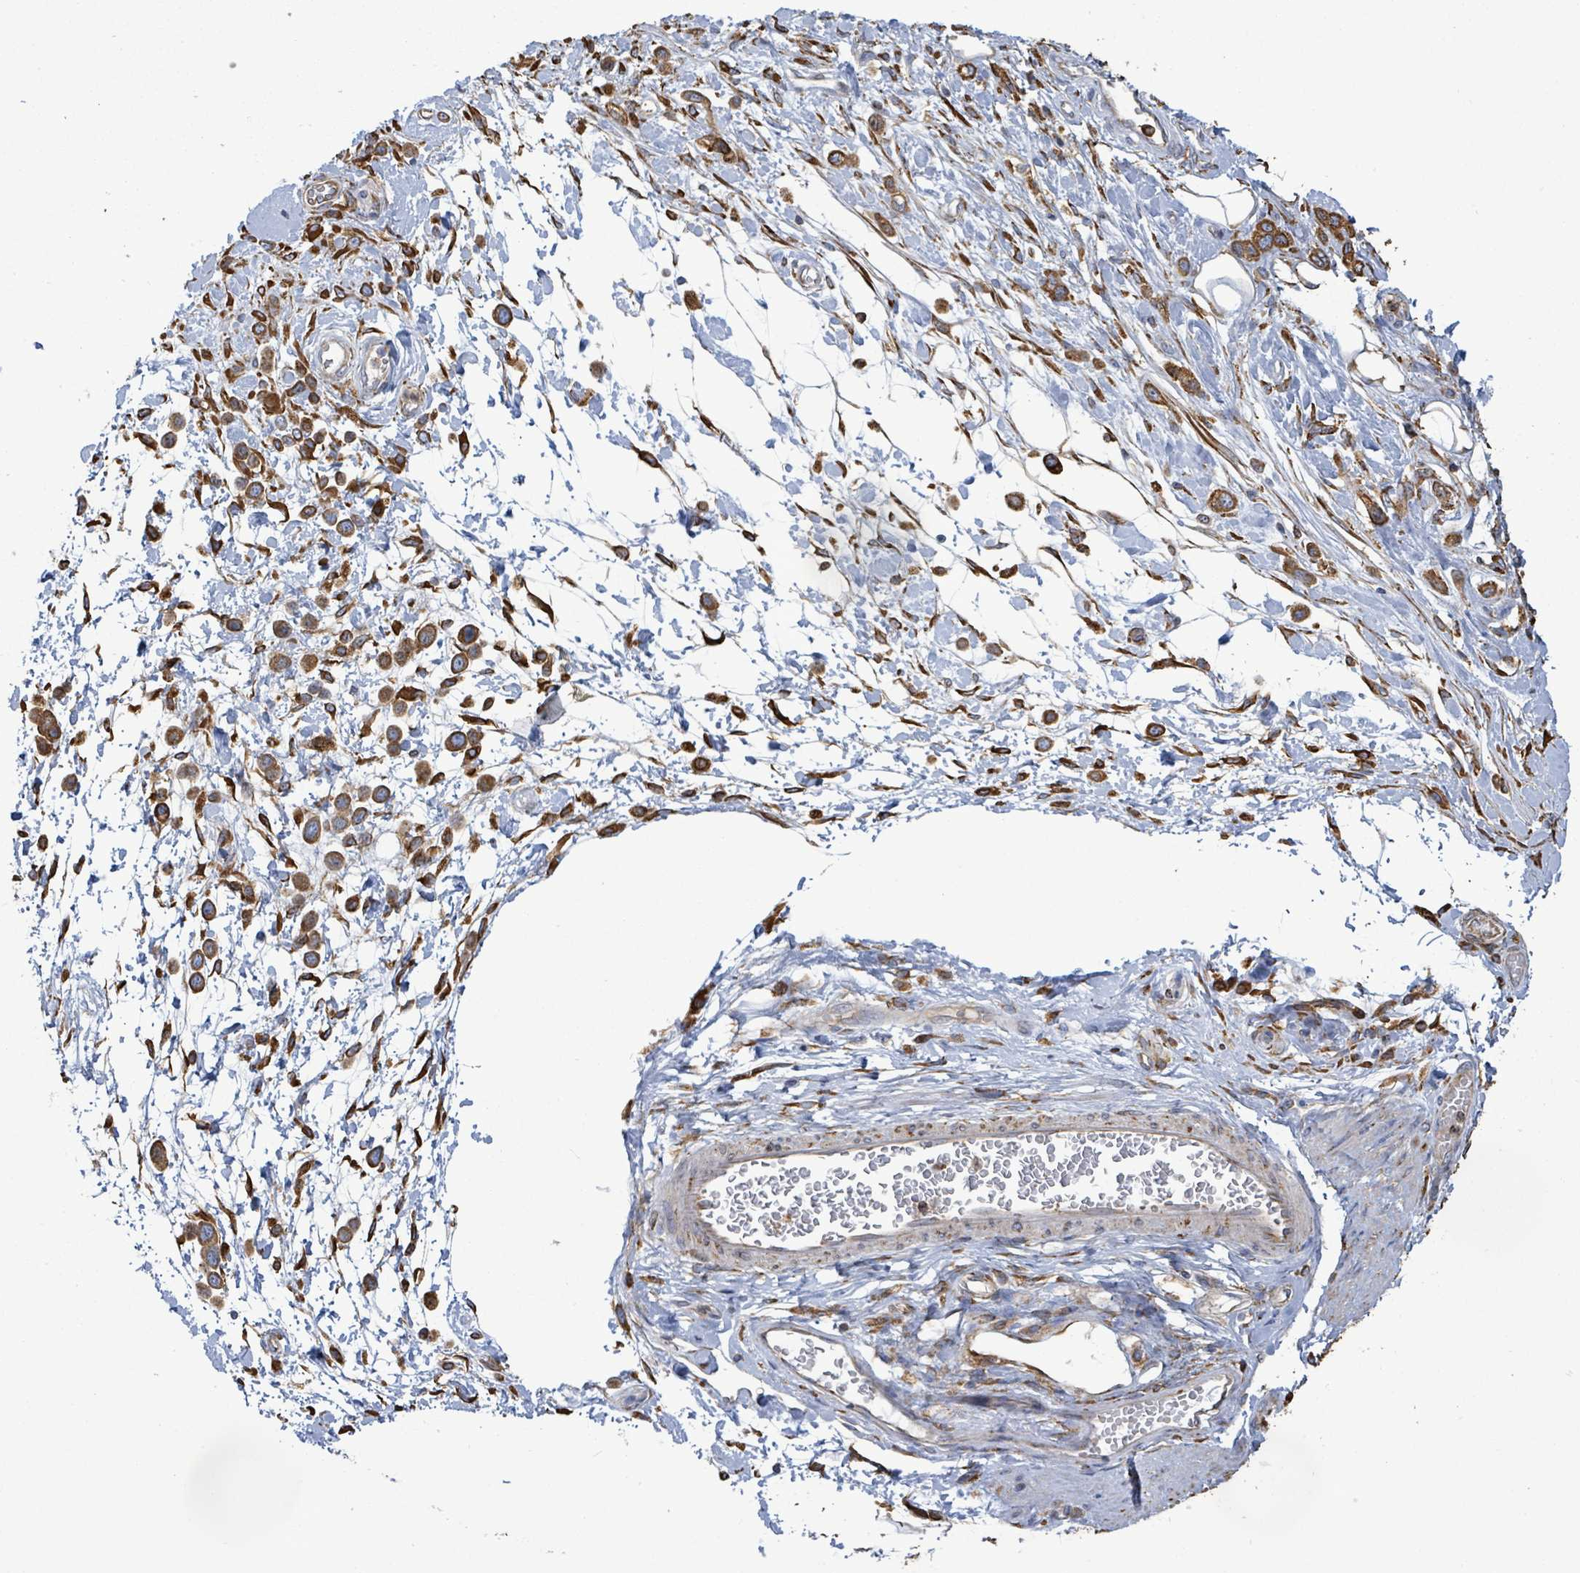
{"staining": {"intensity": "moderate", "quantity": ">75%", "location": "cytoplasmic/membranous"}, "tissue": "stomach cancer", "cell_type": "Tumor cells", "image_type": "cancer", "snomed": [{"axis": "morphology", "description": "Adenocarcinoma, NOS"}, {"axis": "topography", "description": "Stomach"}], "caption": "Human stomach adenocarcinoma stained with a protein marker shows moderate staining in tumor cells.", "gene": "RFPL4A", "patient": {"sex": "female", "age": 65}}